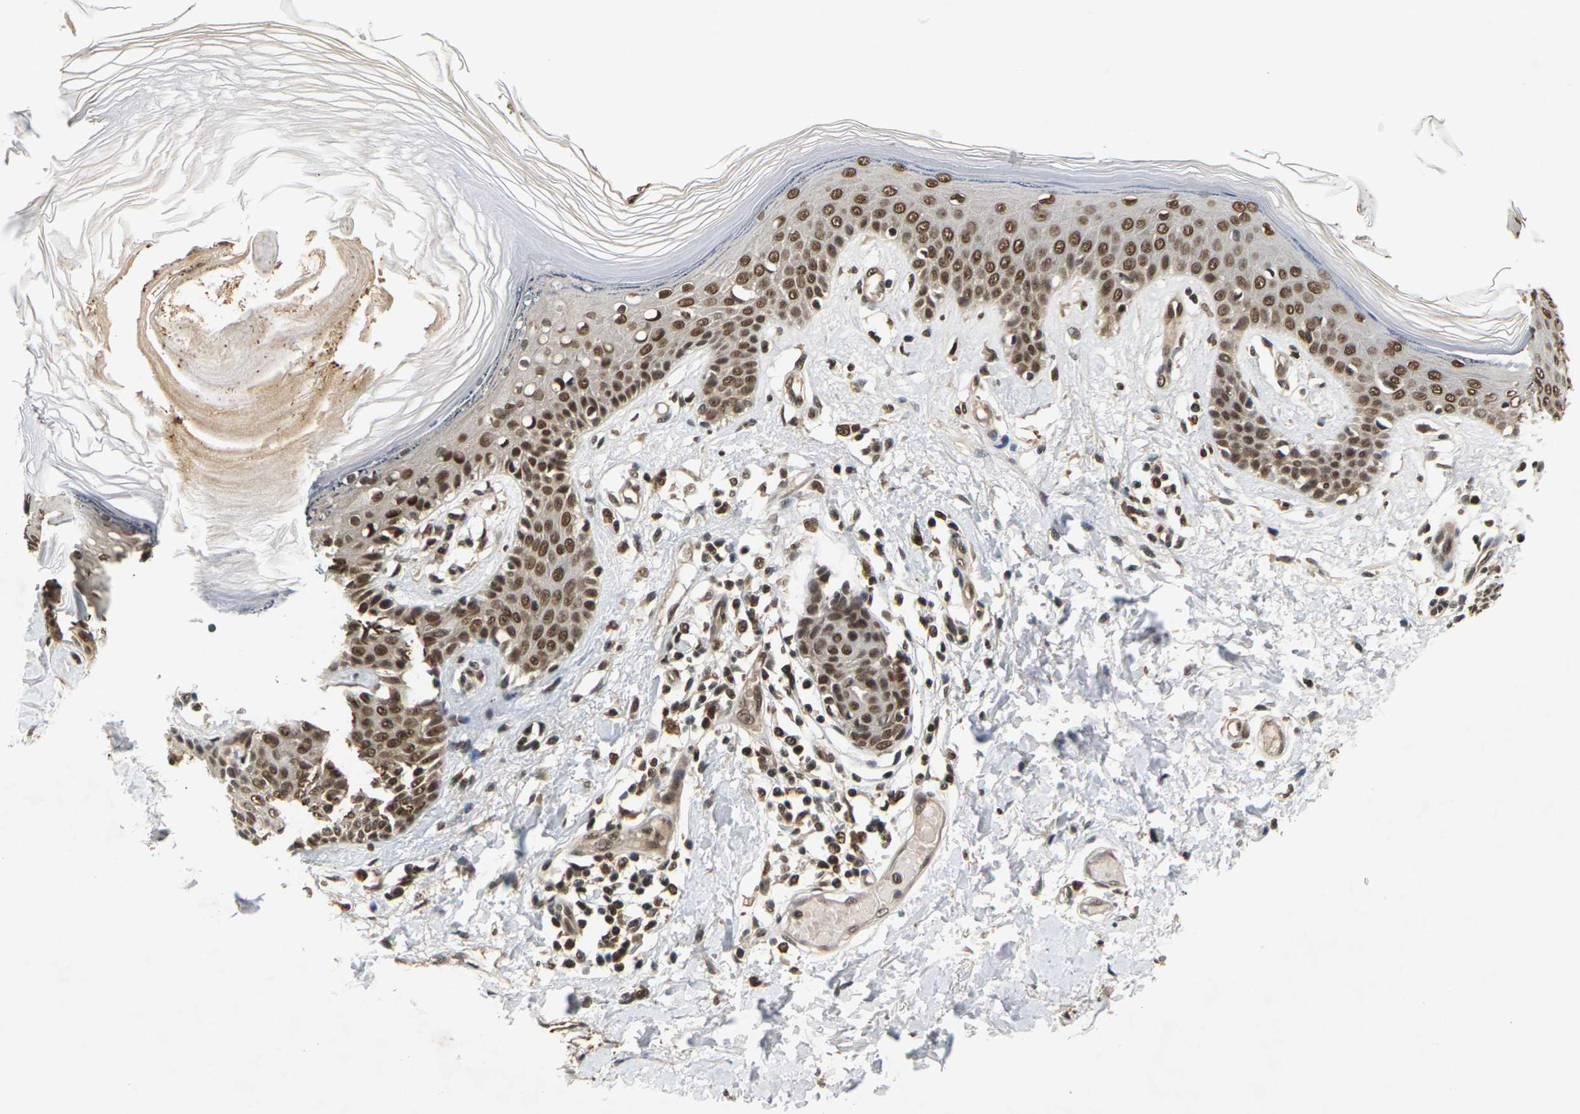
{"staining": {"intensity": "strong", "quantity": ">75%", "location": "nuclear"}, "tissue": "skin", "cell_type": "Fibroblasts", "image_type": "normal", "snomed": [{"axis": "morphology", "description": "Normal tissue, NOS"}, {"axis": "topography", "description": "Skin"}], "caption": "Brown immunohistochemical staining in benign human skin demonstrates strong nuclear positivity in about >75% of fibroblasts. The protein is shown in brown color, while the nuclei are stained blue.", "gene": "NELFA", "patient": {"sex": "male", "age": 53}}